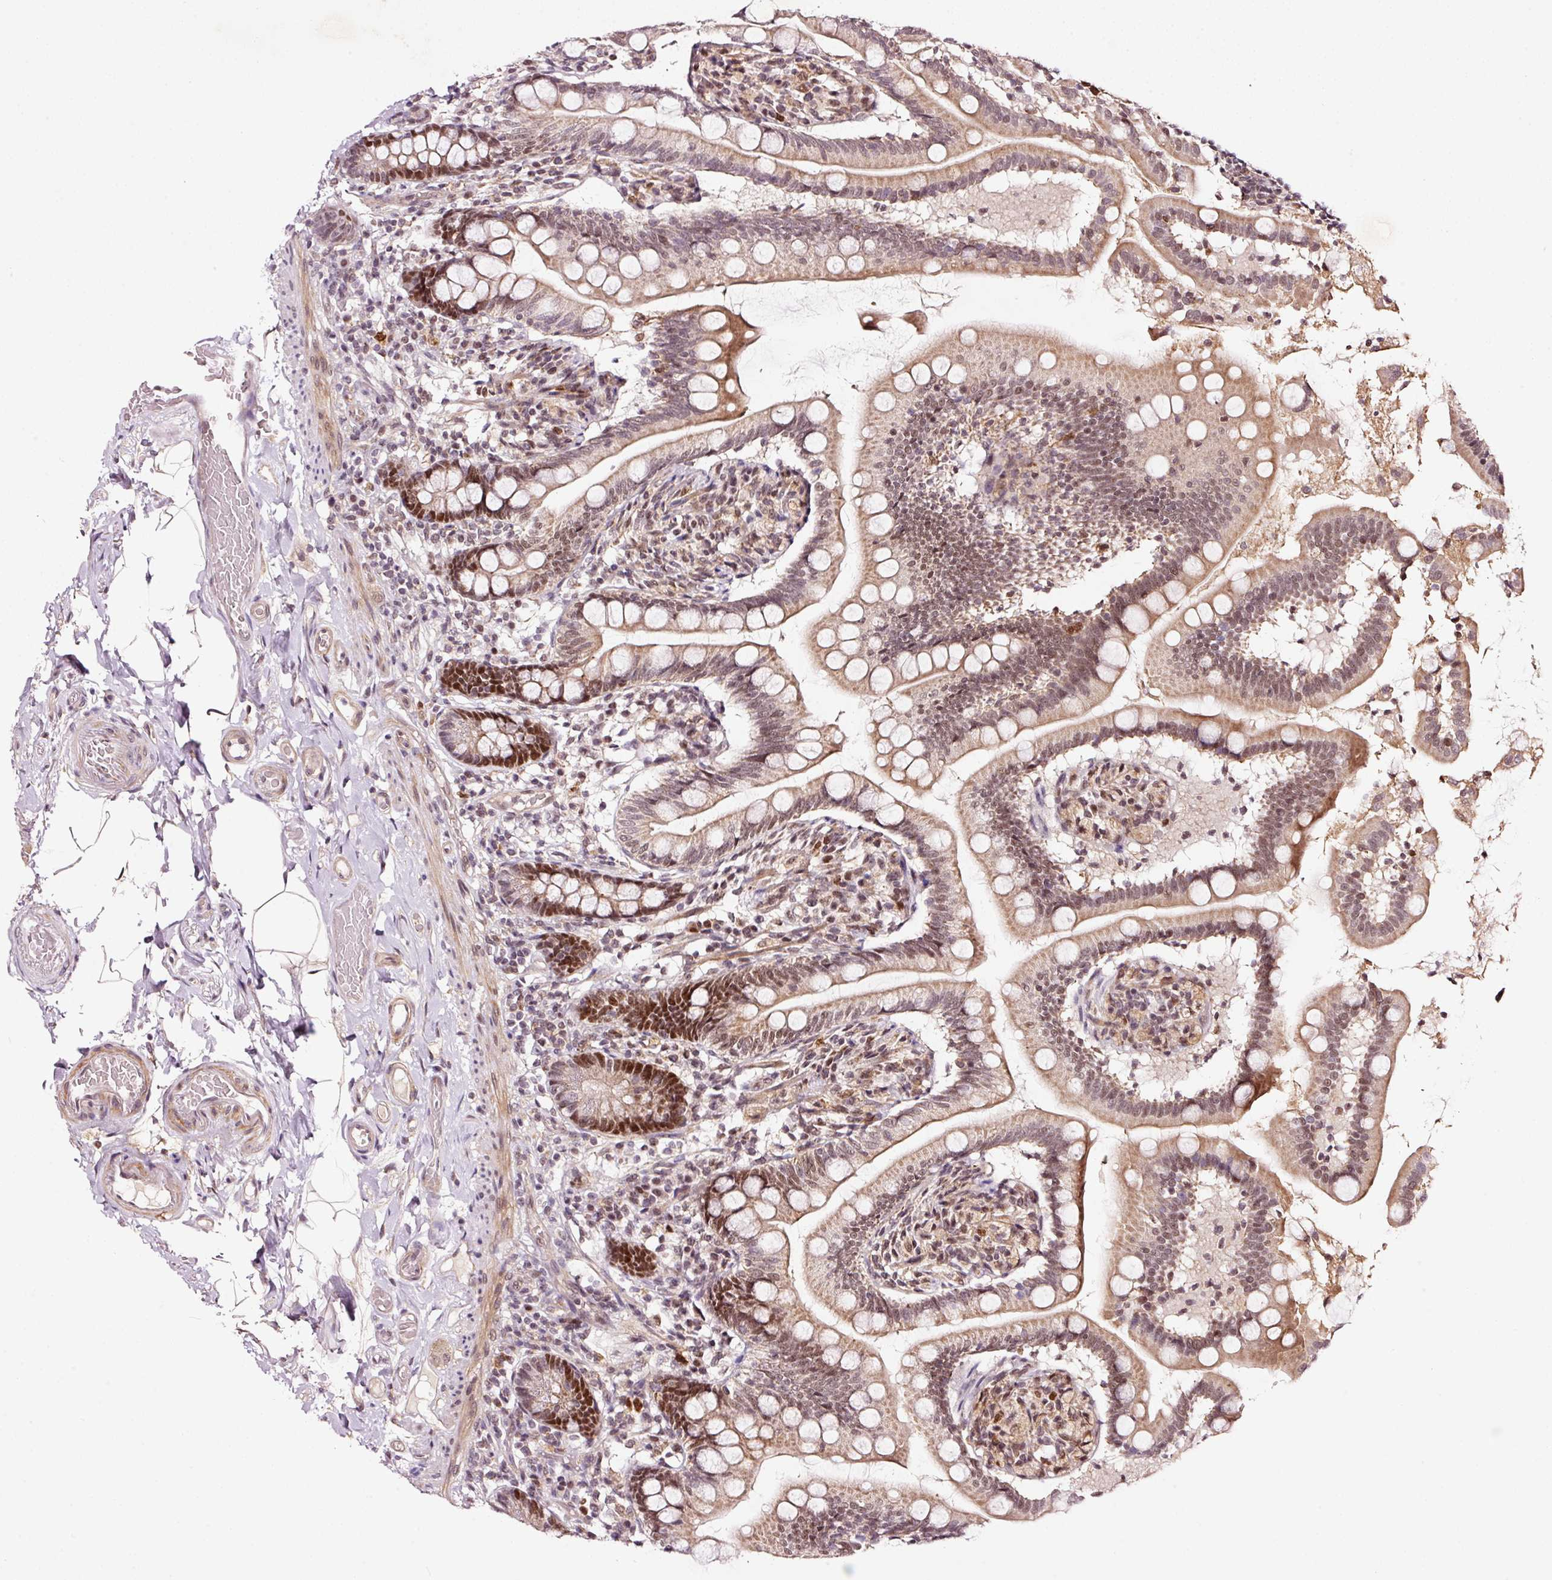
{"staining": {"intensity": "strong", "quantity": "25%-75%", "location": "nuclear"}, "tissue": "small intestine", "cell_type": "Glandular cells", "image_type": "normal", "snomed": [{"axis": "morphology", "description": "Normal tissue, NOS"}, {"axis": "topography", "description": "Small intestine"}], "caption": "Protein staining of normal small intestine reveals strong nuclear expression in approximately 25%-75% of glandular cells.", "gene": "RFC4", "patient": {"sex": "female", "age": 64}}